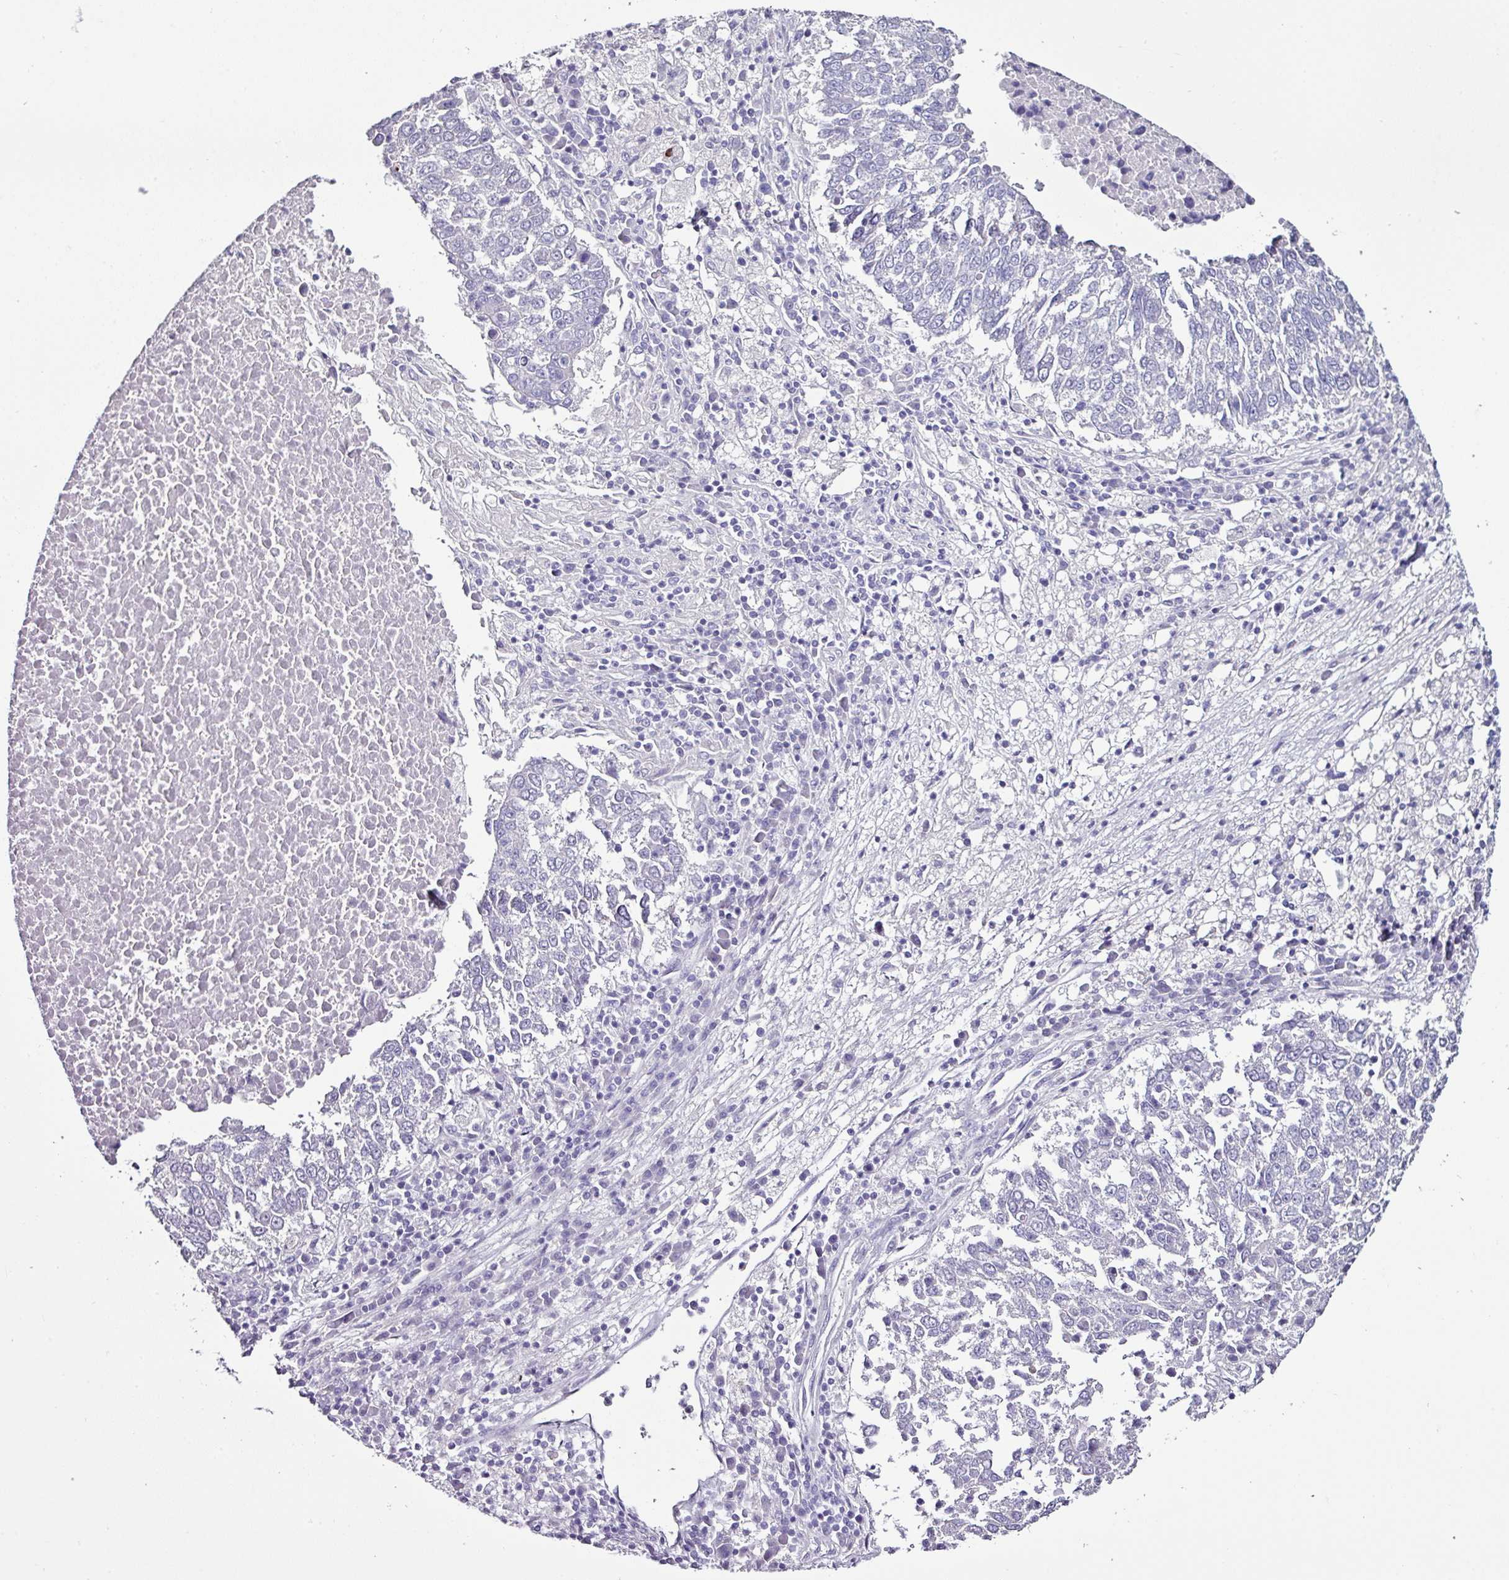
{"staining": {"intensity": "negative", "quantity": "none", "location": "none"}, "tissue": "lung cancer", "cell_type": "Tumor cells", "image_type": "cancer", "snomed": [{"axis": "morphology", "description": "Squamous cell carcinoma, NOS"}, {"axis": "topography", "description": "Lung"}], "caption": "Histopathology image shows no significant protein staining in tumor cells of lung cancer.", "gene": "GLP2R", "patient": {"sex": "male", "age": 73}}